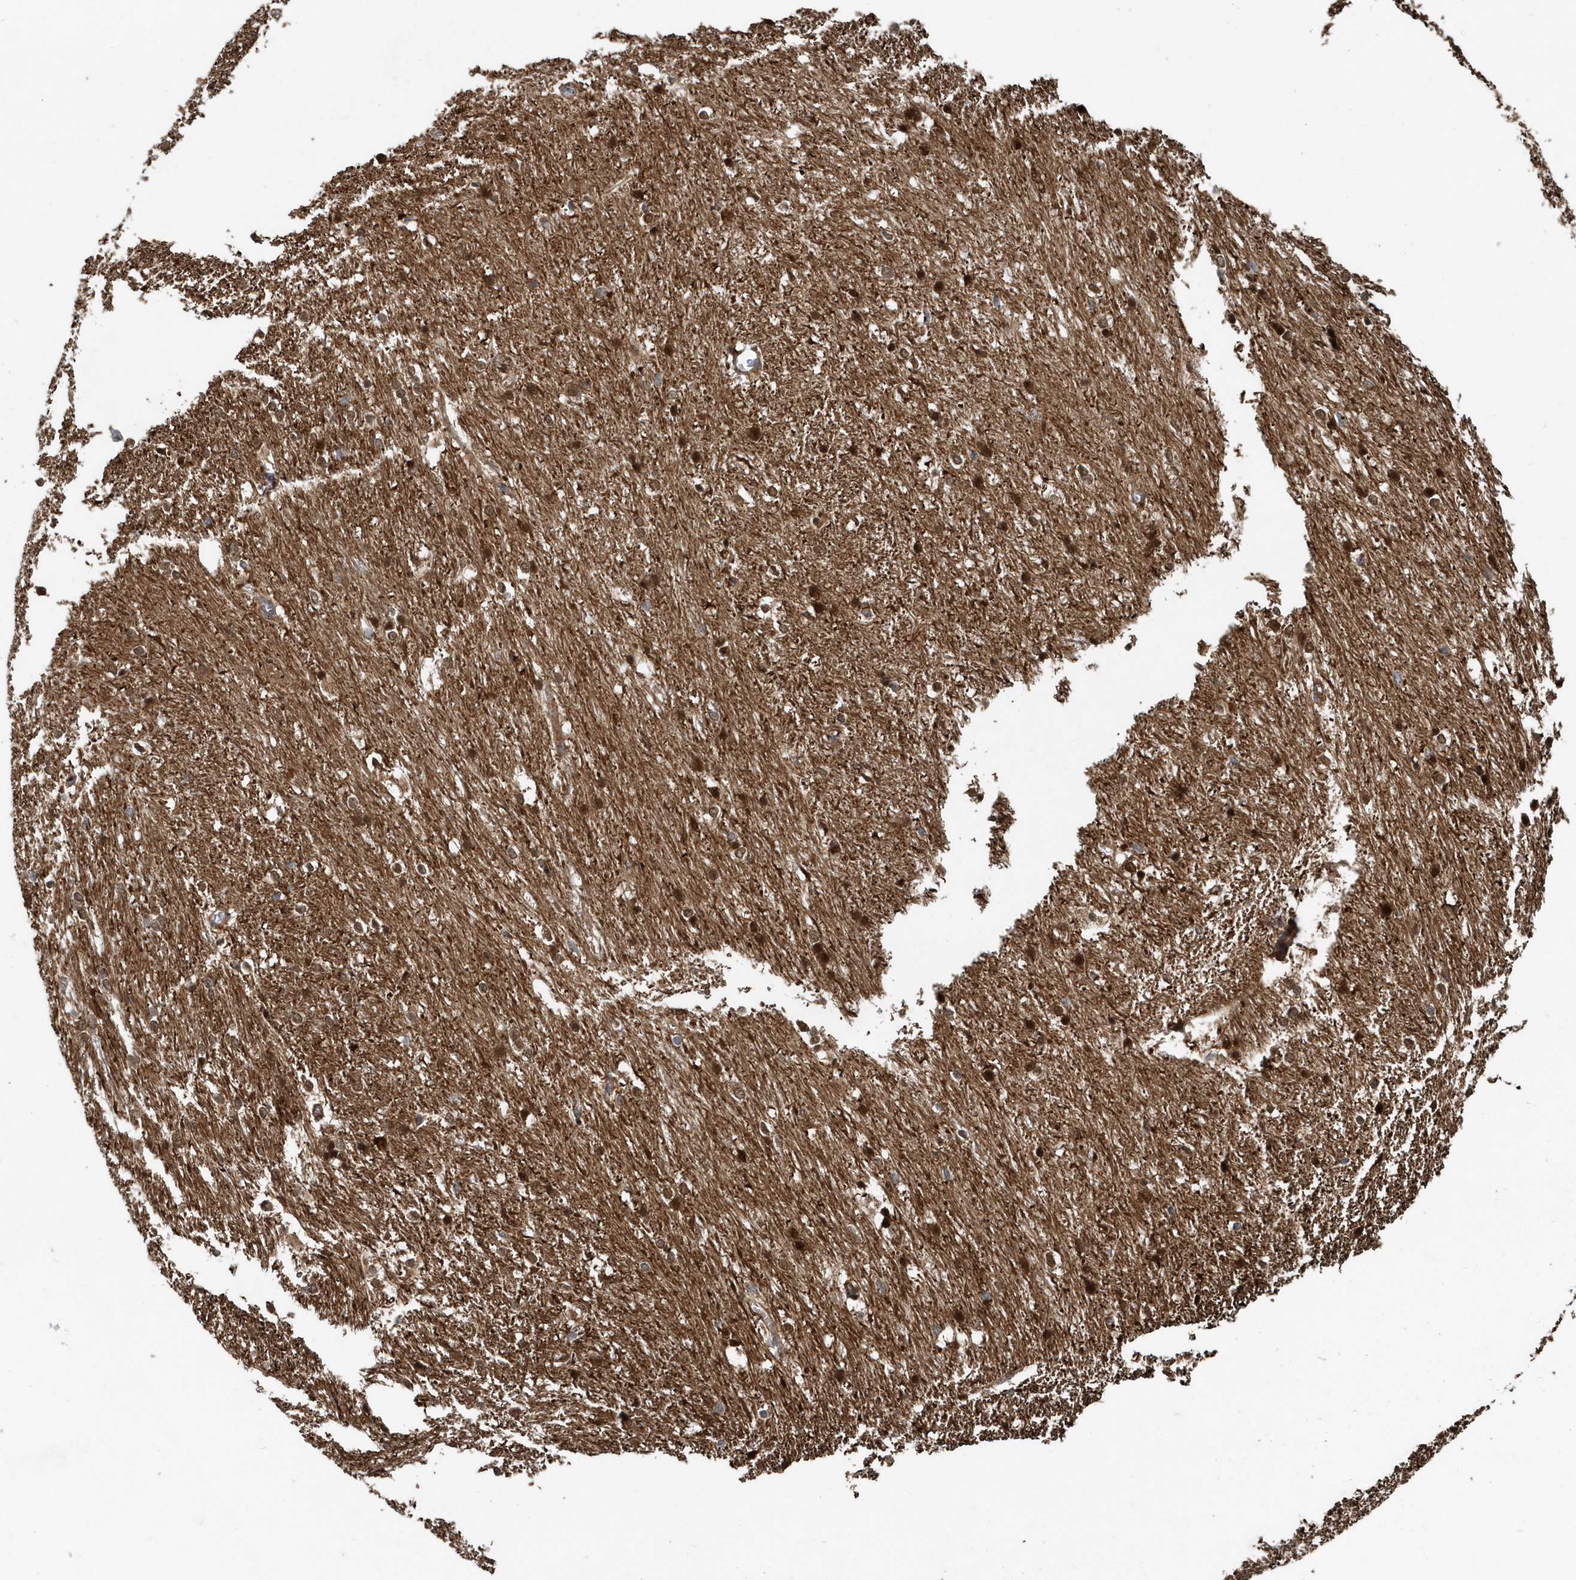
{"staining": {"intensity": "strong", "quantity": "25%-75%", "location": "cytoplasmic/membranous,nuclear"}, "tissue": "caudate", "cell_type": "Glial cells", "image_type": "normal", "snomed": [{"axis": "morphology", "description": "Normal tissue, NOS"}, {"axis": "topography", "description": "Lateral ventricle wall"}], "caption": "A micrograph of human caudate stained for a protein shows strong cytoplasmic/membranous,nuclear brown staining in glial cells.", "gene": "PFN2", "patient": {"sex": "female", "age": 19}}